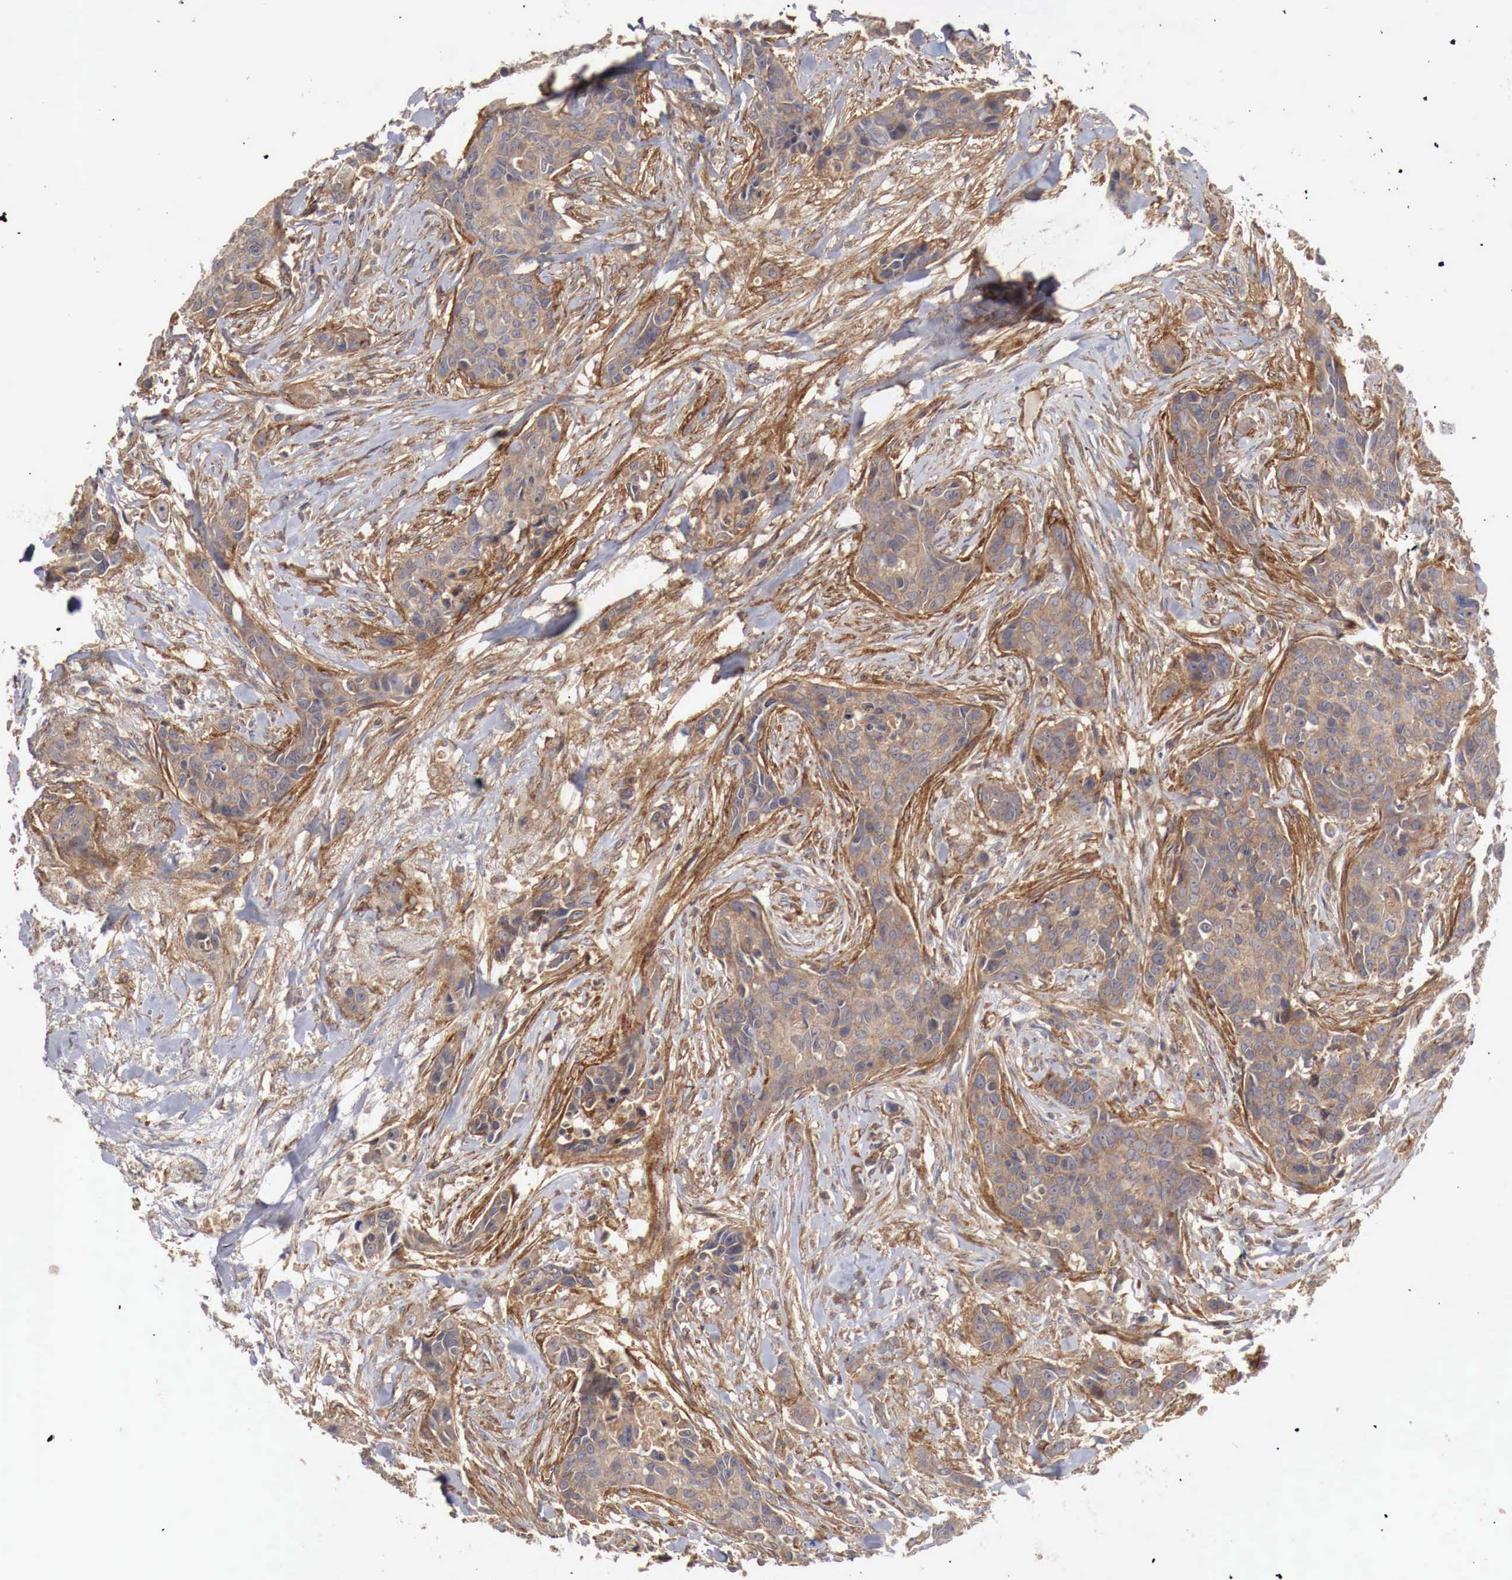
{"staining": {"intensity": "weak", "quantity": ">75%", "location": "cytoplasmic/membranous"}, "tissue": "breast cancer", "cell_type": "Tumor cells", "image_type": "cancer", "snomed": [{"axis": "morphology", "description": "Duct carcinoma"}, {"axis": "topography", "description": "Breast"}], "caption": "Human breast cancer stained with a protein marker reveals weak staining in tumor cells.", "gene": "ARMCX4", "patient": {"sex": "female", "age": 91}}